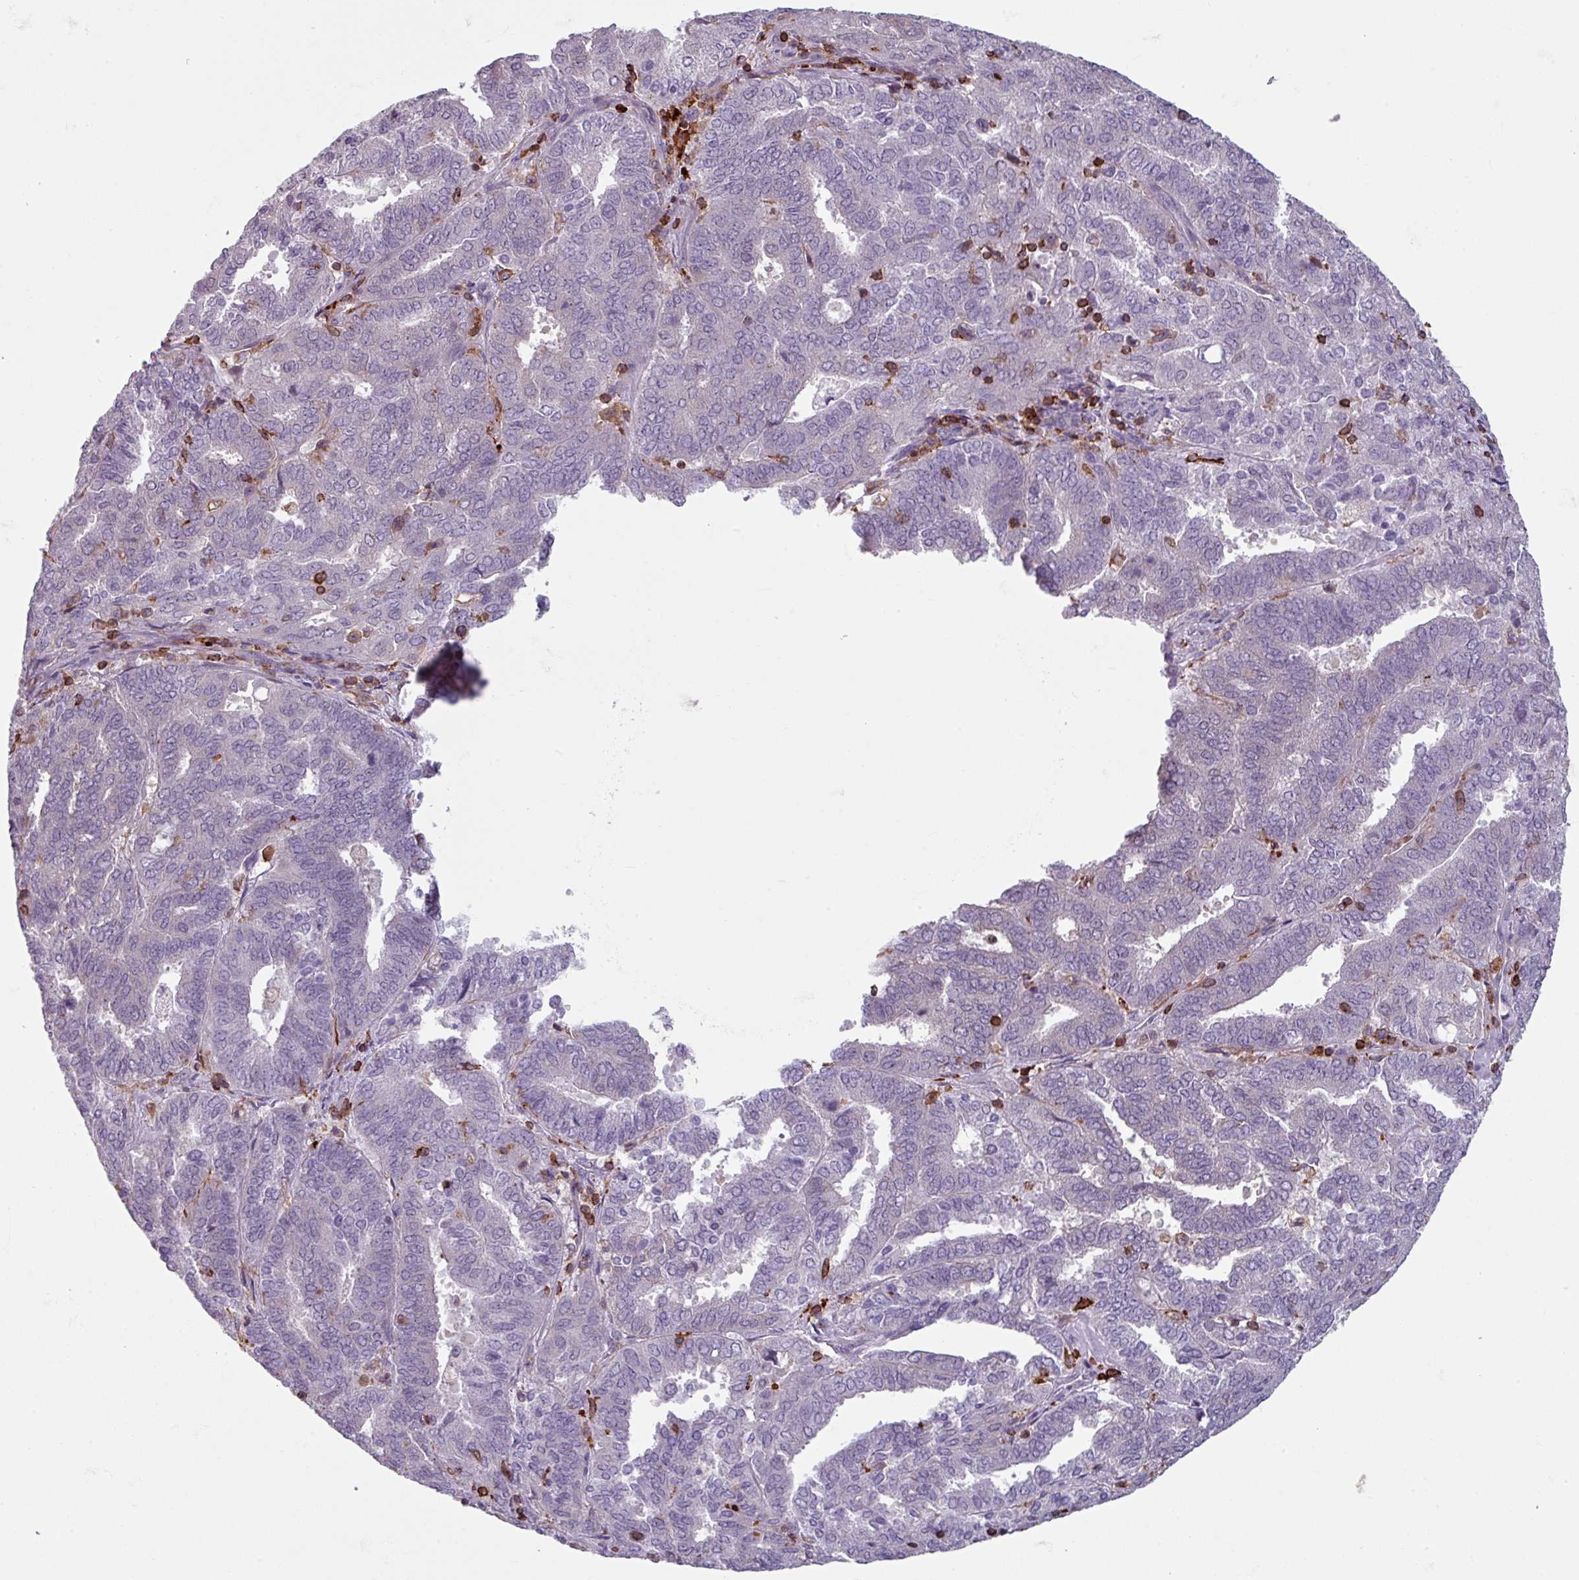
{"staining": {"intensity": "negative", "quantity": "none", "location": "none"}, "tissue": "endometrial cancer", "cell_type": "Tumor cells", "image_type": "cancer", "snomed": [{"axis": "morphology", "description": "Adenocarcinoma, NOS"}, {"axis": "topography", "description": "Endometrium"}], "caption": "High magnification brightfield microscopy of endometrial adenocarcinoma stained with DAB (brown) and counterstained with hematoxylin (blue): tumor cells show no significant positivity.", "gene": "NEDD9", "patient": {"sex": "female", "age": 72}}